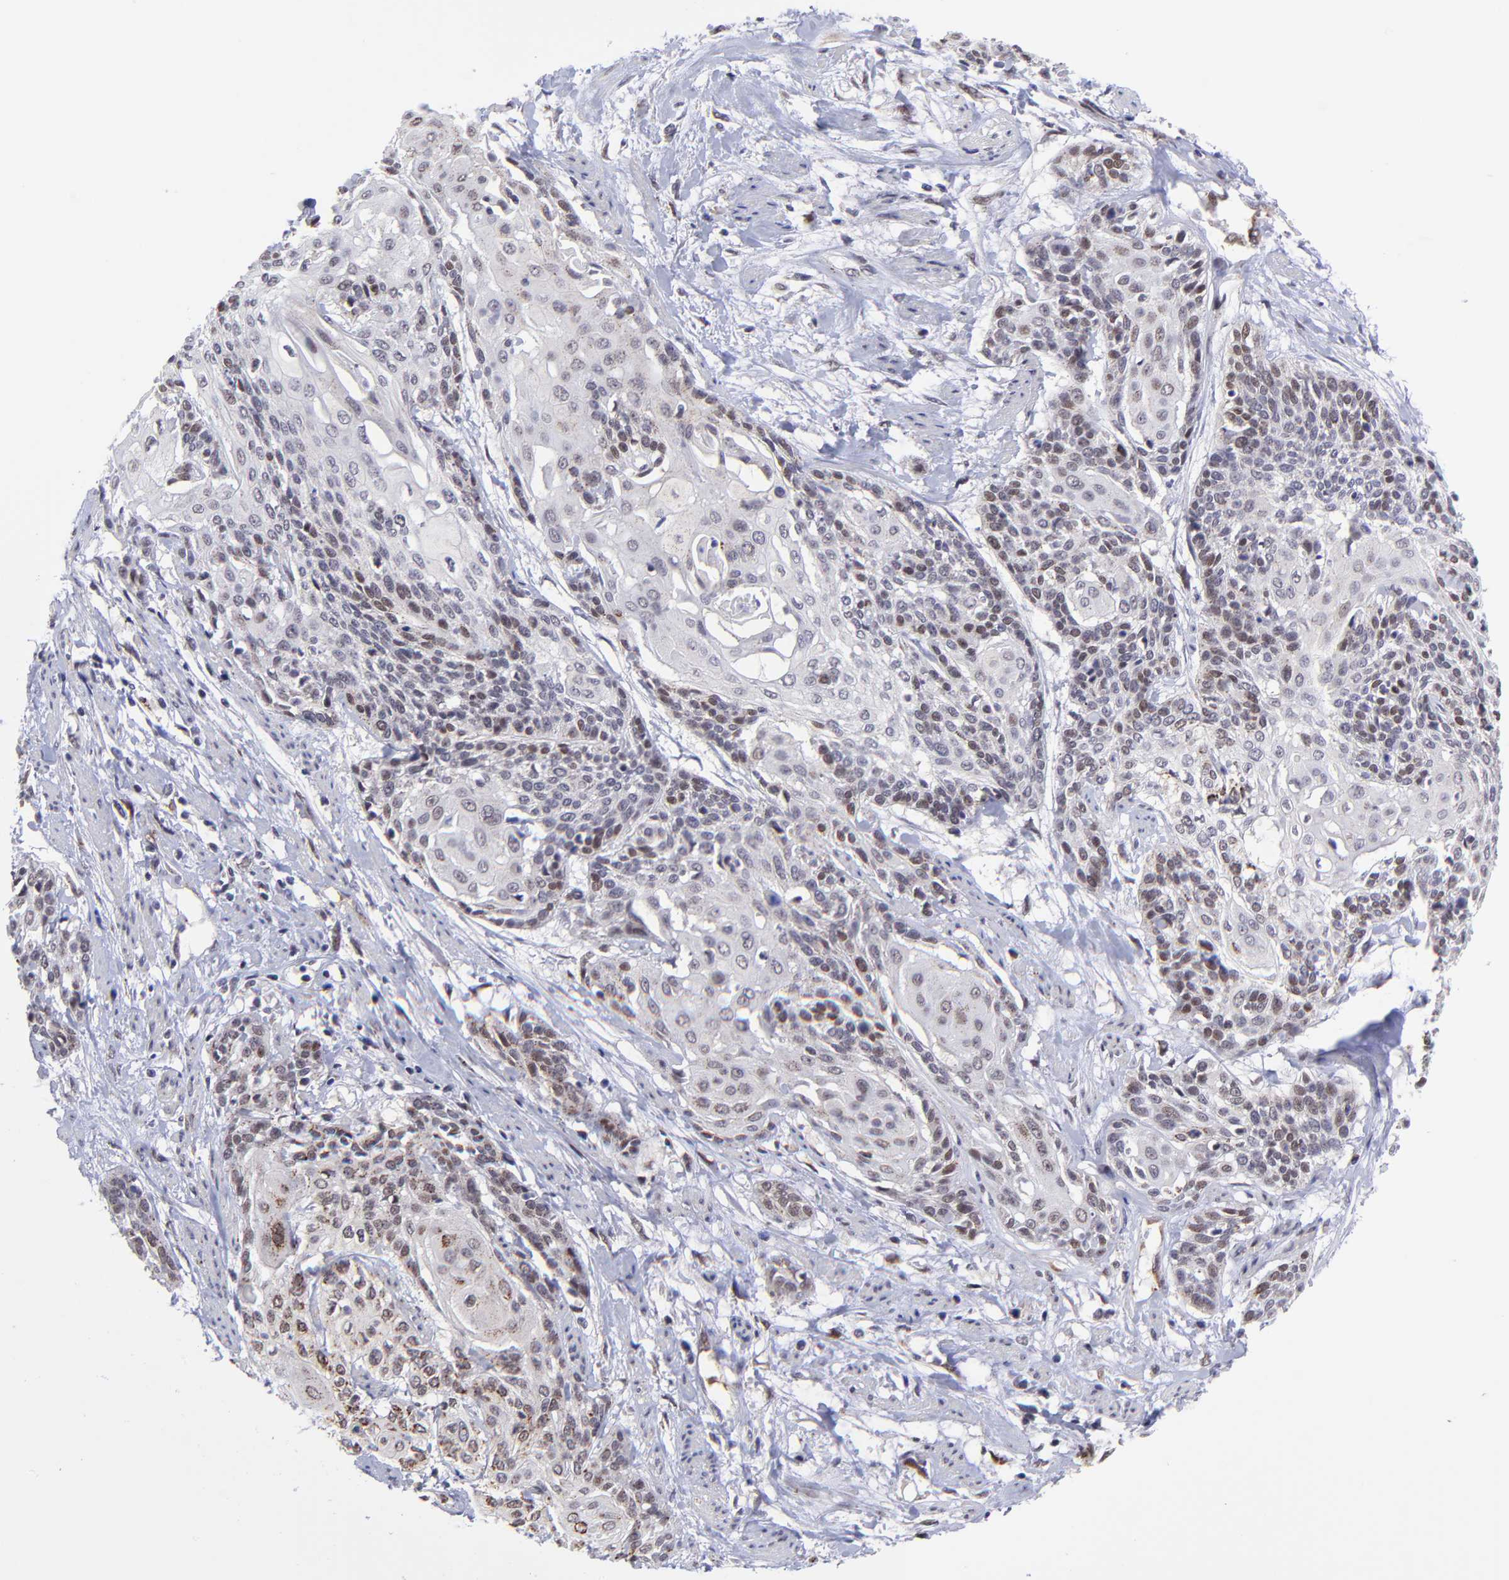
{"staining": {"intensity": "moderate", "quantity": "25%-75%", "location": "nuclear"}, "tissue": "cervical cancer", "cell_type": "Tumor cells", "image_type": "cancer", "snomed": [{"axis": "morphology", "description": "Squamous cell carcinoma, NOS"}, {"axis": "topography", "description": "Cervix"}], "caption": "Squamous cell carcinoma (cervical) tissue shows moderate nuclear expression in about 25%-75% of tumor cells", "gene": "SOX6", "patient": {"sex": "female", "age": 57}}